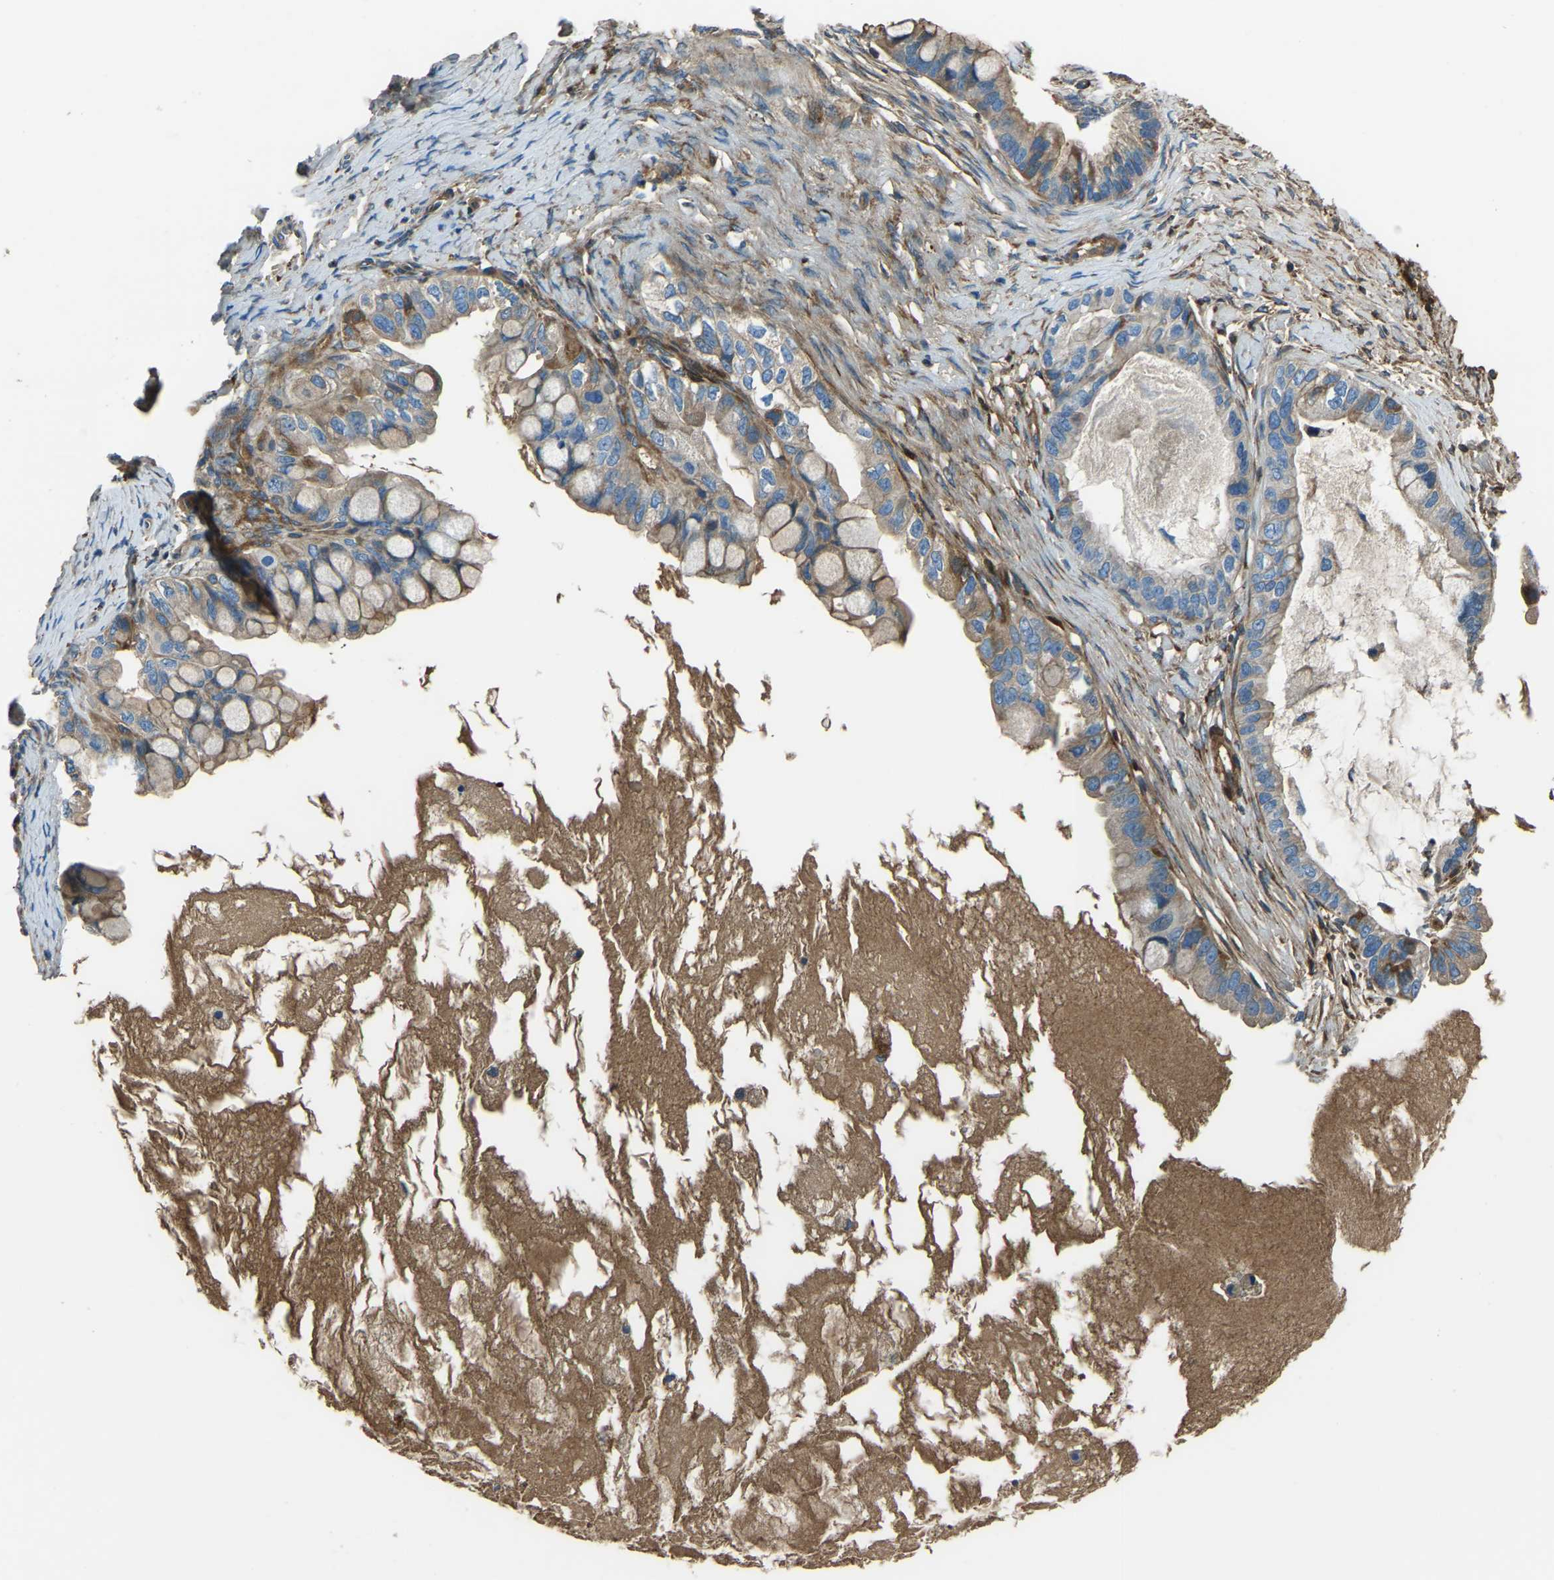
{"staining": {"intensity": "moderate", "quantity": ">75%", "location": "cytoplasmic/membranous"}, "tissue": "ovarian cancer", "cell_type": "Tumor cells", "image_type": "cancer", "snomed": [{"axis": "morphology", "description": "Cystadenocarcinoma, mucinous, NOS"}, {"axis": "topography", "description": "Ovary"}], "caption": "Immunohistochemistry (IHC) of mucinous cystadenocarcinoma (ovarian) displays medium levels of moderate cytoplasmic/membranous positivity in approximately >75% of tumor cells.", "gene": "COL3A1", "patient": {"sex": "female", "age": 80}}